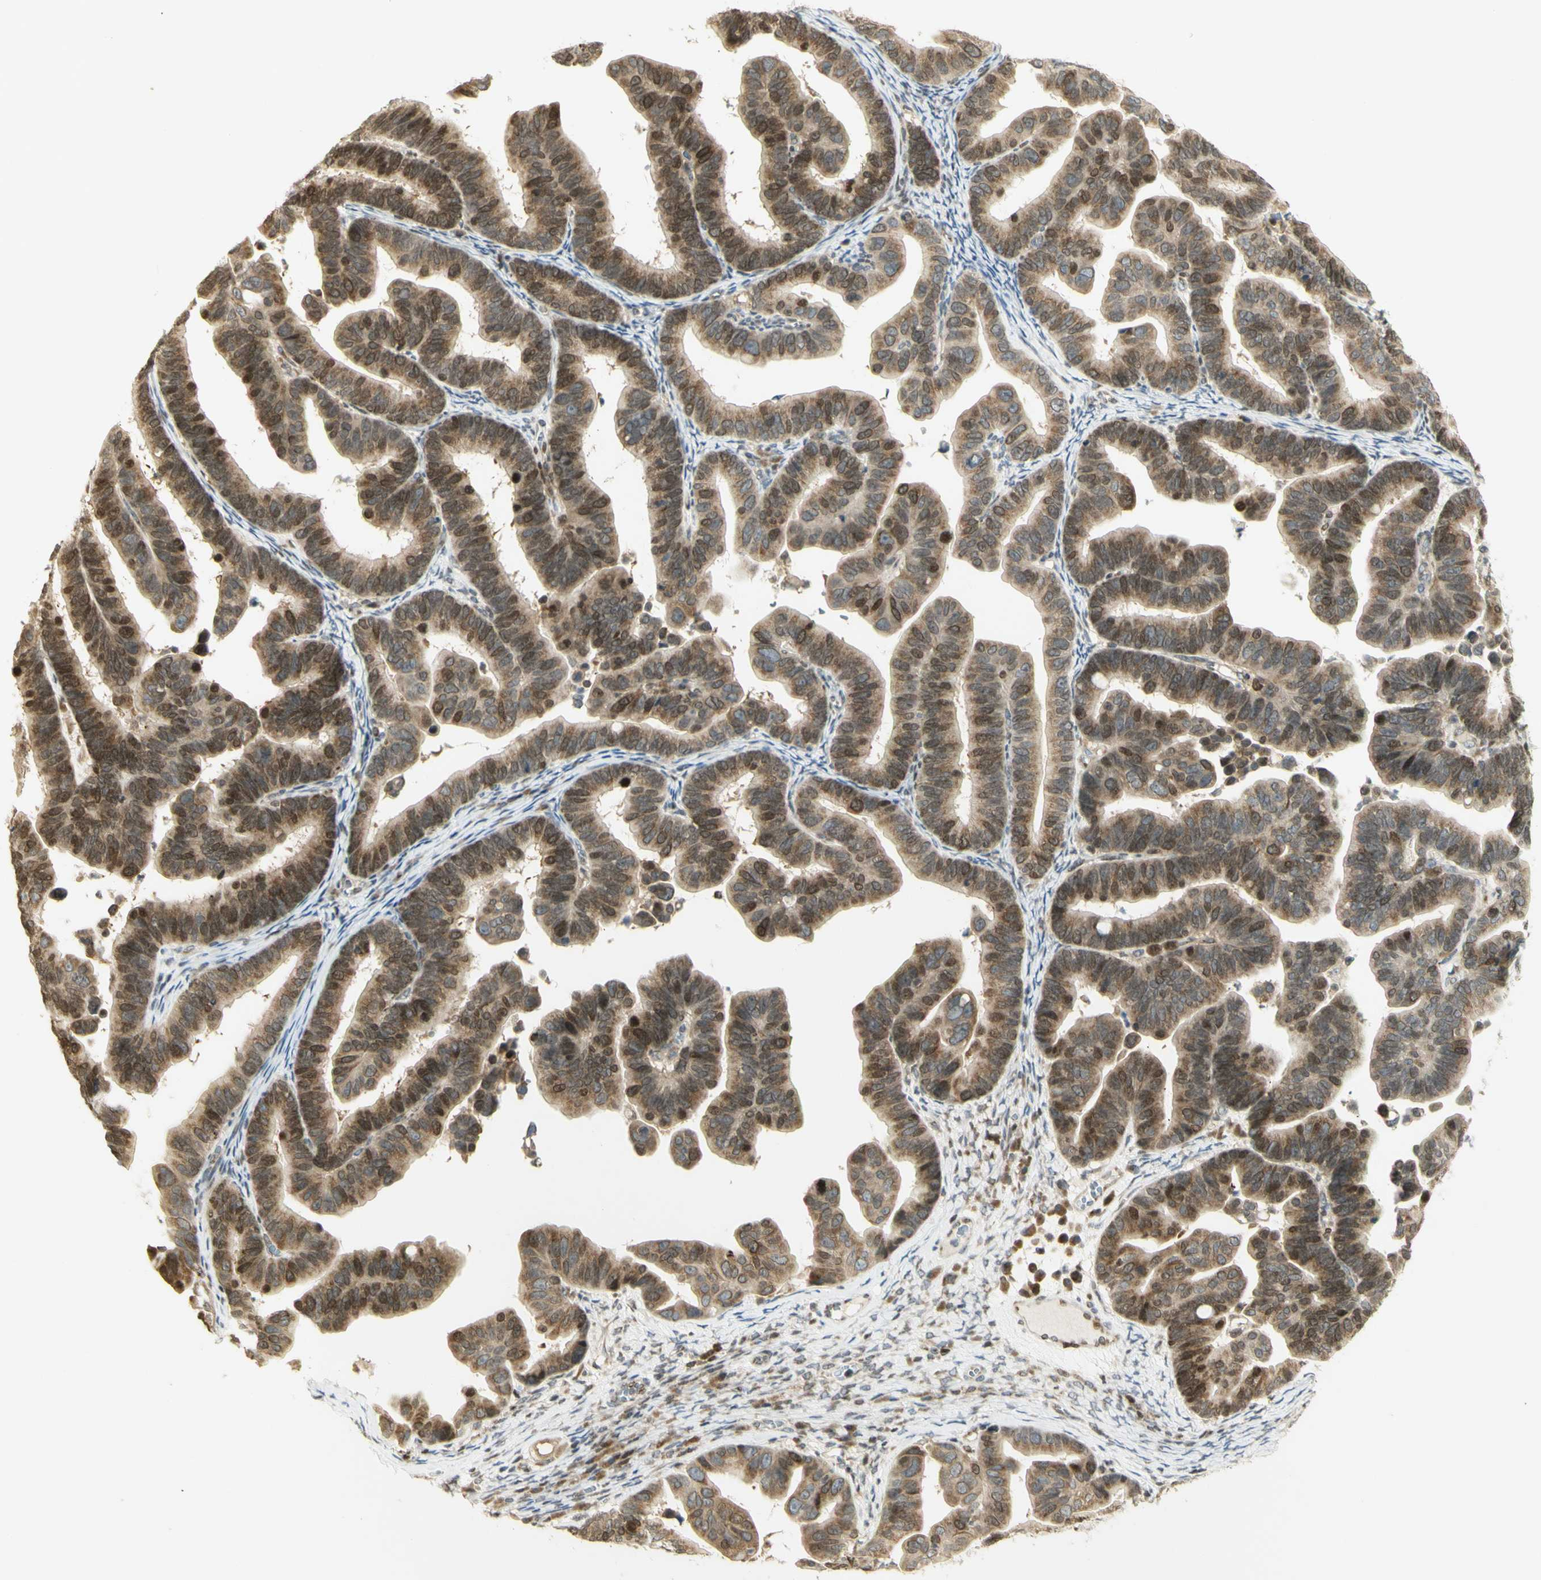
{"staining": {"intensity": "moderate", "quantity": ">75%", "location": "cytoplasmic/membranous,nuclear"}, "tissue": "ovarian cancer", "cell_type": "Tumor cells", "image_type": "cancer", "snomed": [{"axis": "morphology", "description": "Cystadenocarcinoma, serous, NOS"}, {"axis": "topography", "description": "Ovary"}], "caption": "Moderate cytoplasmic/membranous and nuclear positivity is seen in about >75% of tumor cells in ovarian serous cystadenocarcinoma.", "gene": "KIF11", "patient": {"sex": "female", "age": 56}}